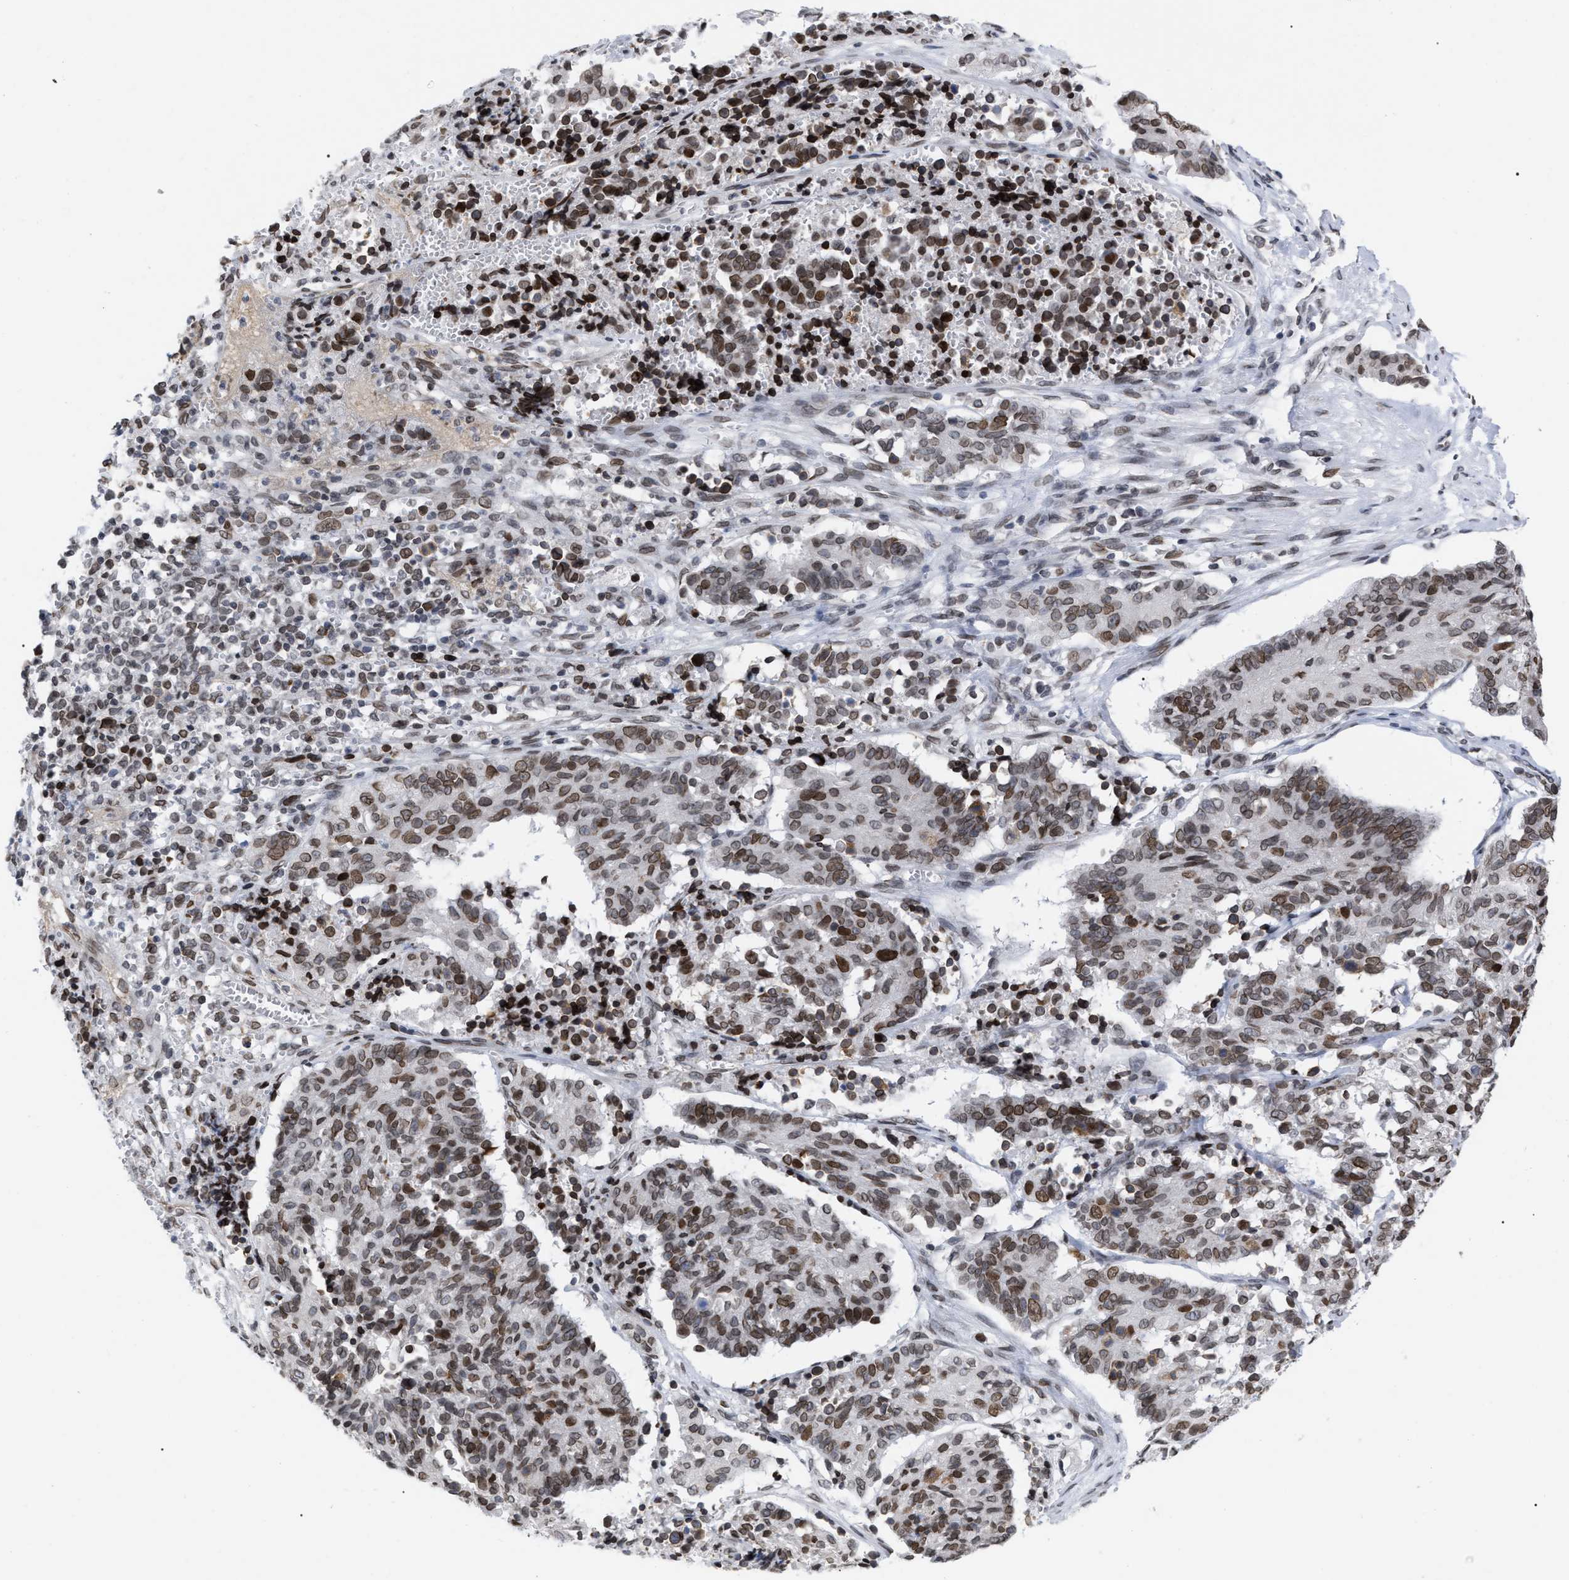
{"staining": {"intensity": "moderate", "quantity": ">75%", "location": "cytoplasmic/membranous,nuclear"}, "tissue": "cervical cancer", "cell_type": "Tumor cells", "image_type": "cancer", "snomed": [{"axis": "morphology", "description": "Squamous cell carcinoma, NOS"}, {"axis": "topography", "description": "Cervix"}], "caption": "Cervical cancer (squamous cell carcinoma) stained with a protein marker exhibits moderate staining in tumor cells.", "gene": "TPR", "patient": {"sex": "female", "age": 35}}